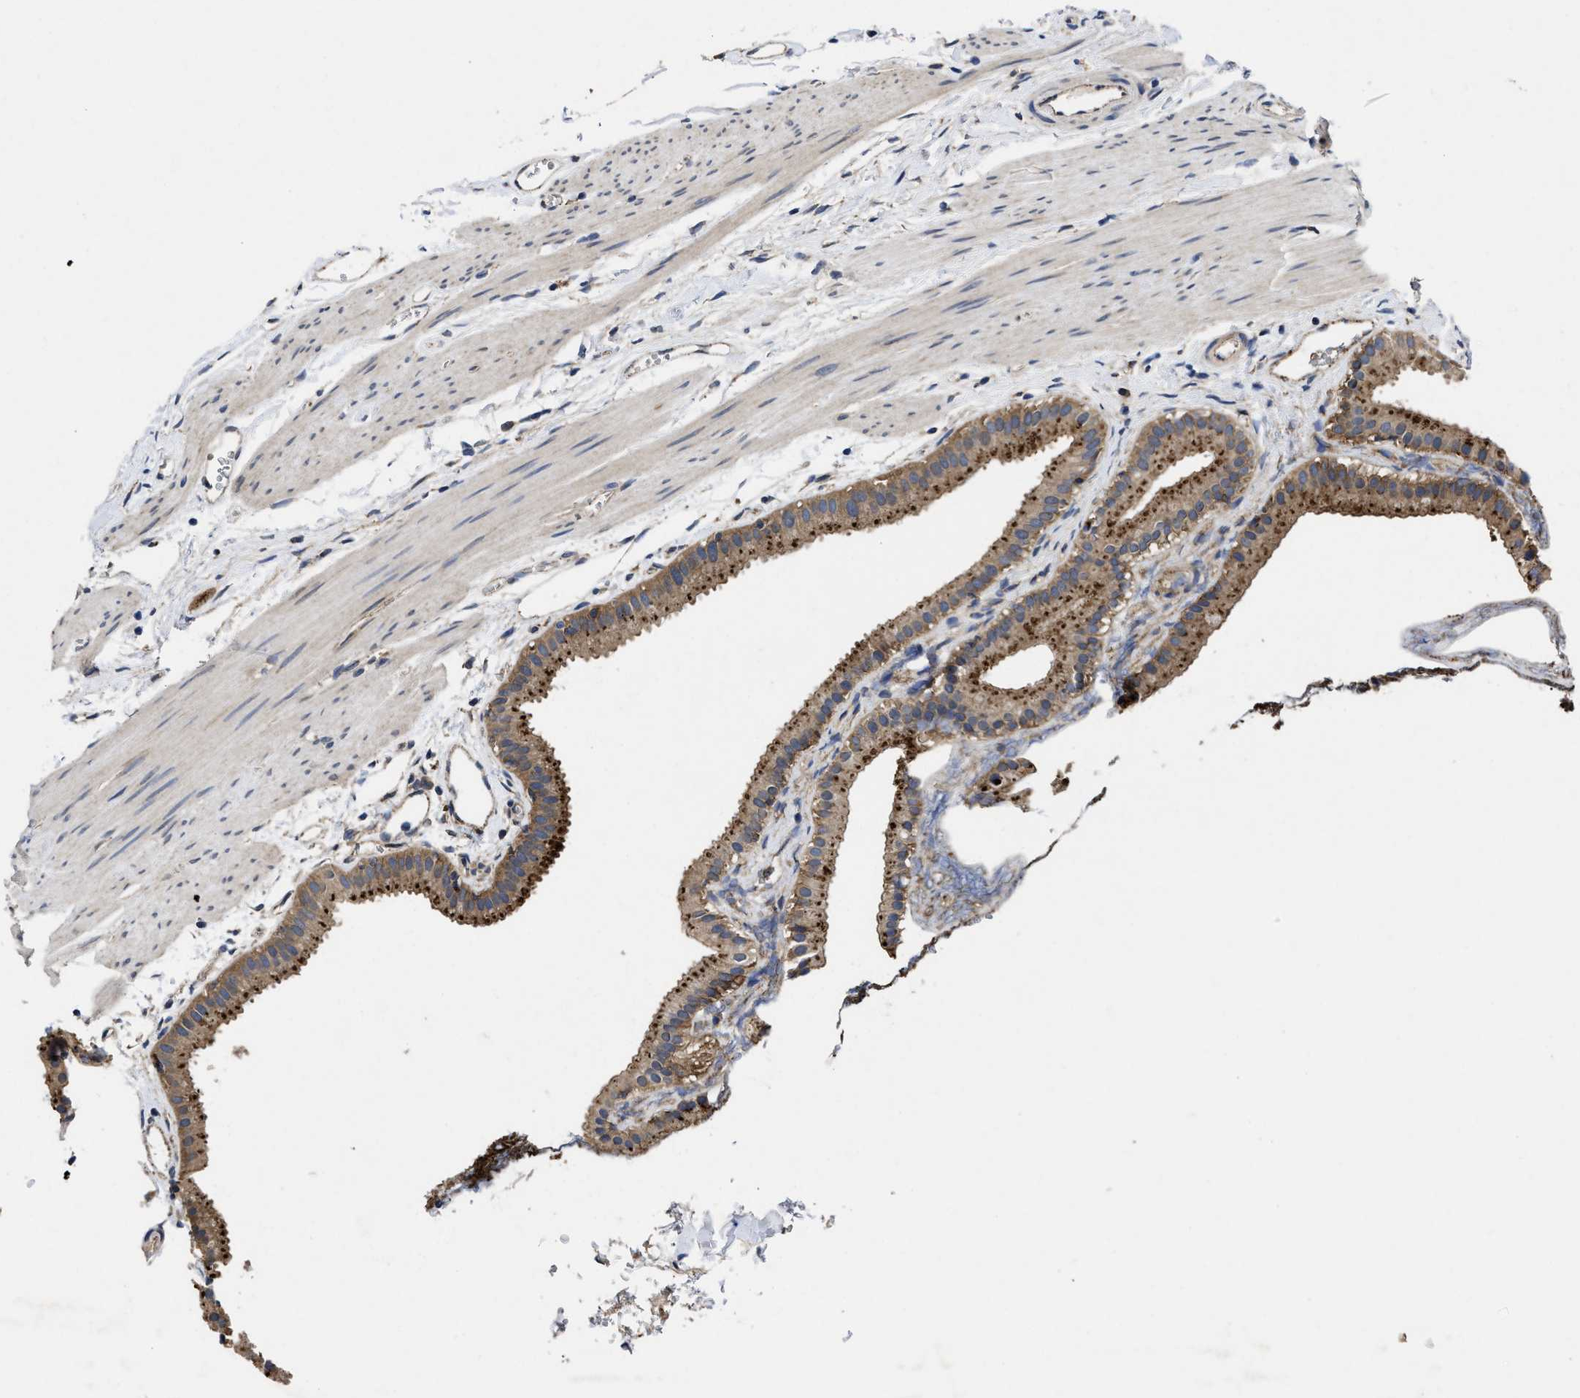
{"staining": {"intensity": "strong", "quantity": ">75%", "location": "cytoplasmic/membranous"}, "tissue": "gallbladder", "cell_type": "Glandular cells", "image_type": "normal", "snomed": [{"axis": "morphology", "description": "Normal tissue, NOS"}, {"axis": "topography", "description": "Gallbladder"}], "caption": "A brown stain labels strong cytoplasmic/membranous positivity of a protein in glandular cells of unremarkable human gallbladder. (IHC, brightfield microscopy, high magnification).", "gene": "PKD2", "patient": {"sex": "female", "age": 64}}